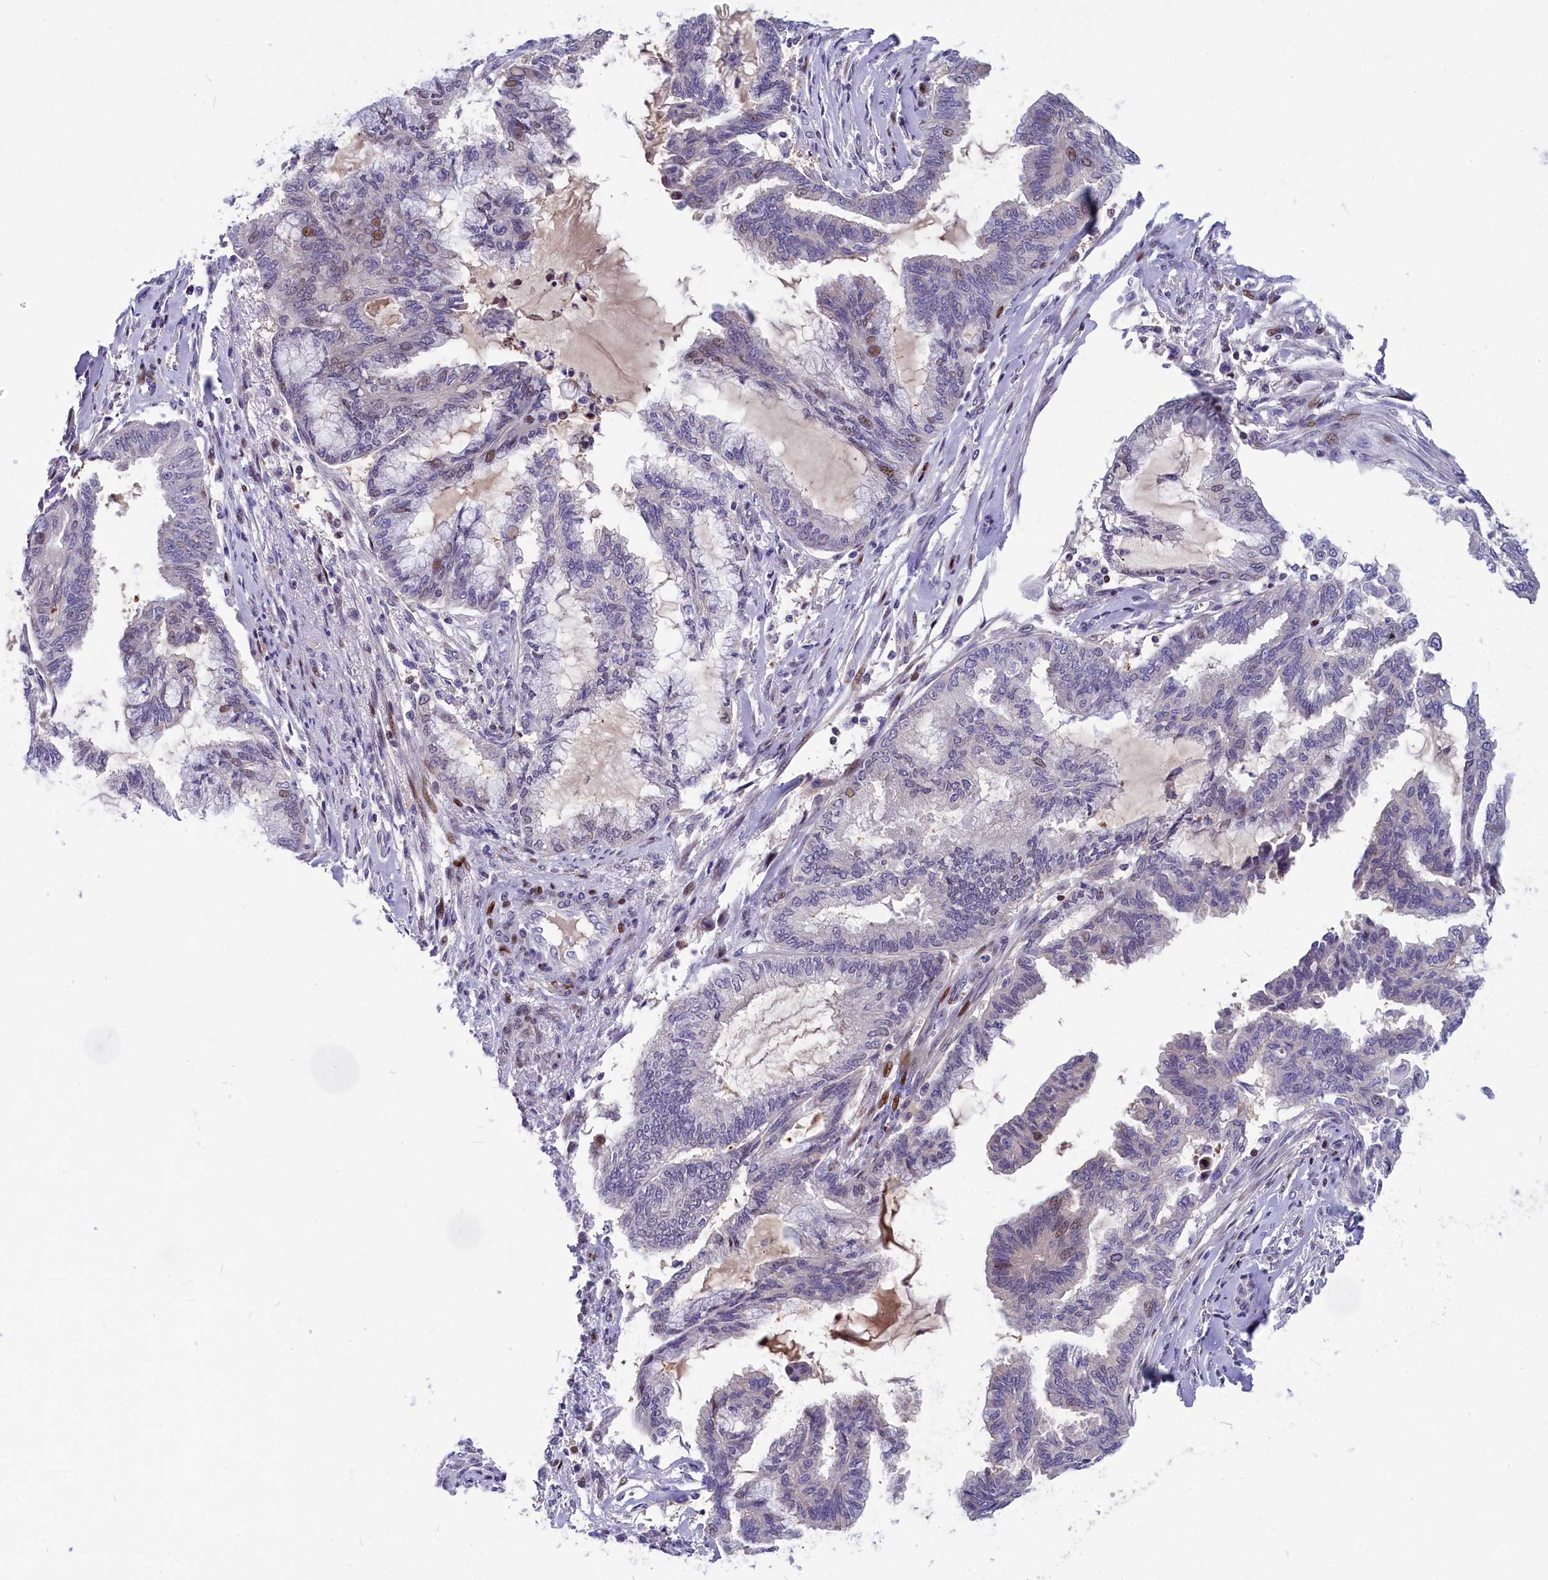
{"staining": {"intensity": "moderate", "quantity": "<25%", "location": "nuclear"}, "tissue": "endometrial cancer", "cell_type": "Tumor cells", "image_type": "cancer", "snomed": [{"axis": "morphology", "description": "Adenocarcinoma, NOS"}, {"axis": "topography", "description": "Endometrium"}], "caption": "A micrograph of endometrial cancer (adenocarcinoma) stained for a protein displays moderate nuclear brown staining in tumor cells.", "gene": "NKPD1", "patient": {"sex": "female", "age": 86}}